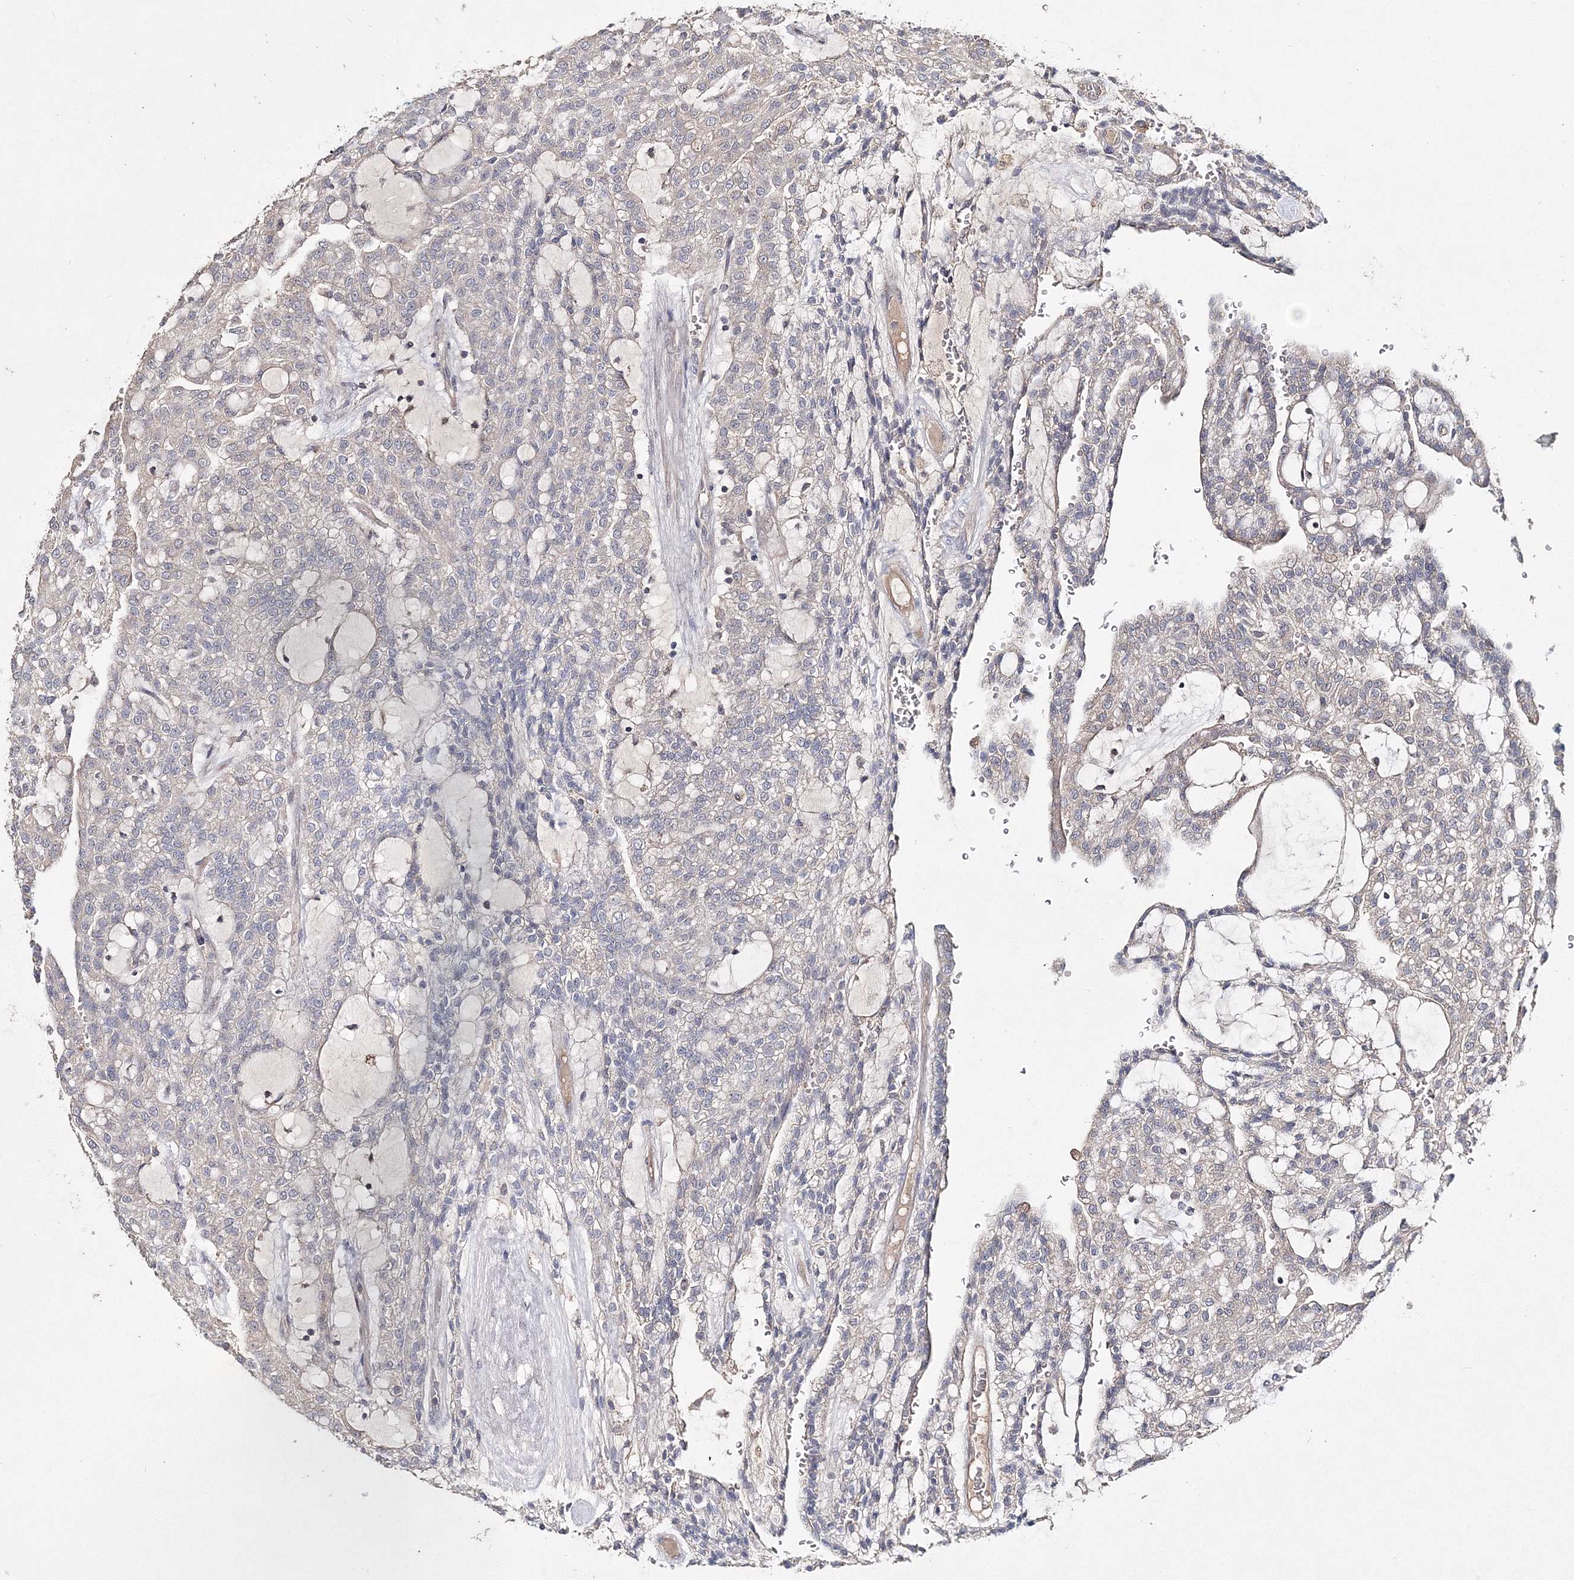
{"staining": {"intensity": "negative", "quantity": "none", "location": "none"}, "tissue": "renal cancer", "cell_type": "Tumor cells", "image_type": "cancer", "snomed": [{"axis": "morphology", "description": "Adenocarcinoma, NOS"}, {"axis": "topography", "description": "Kidney"}], "caption": "Tumor cells show no significant expression in adenocarcinoma (renal).", "gene": "GJB5", "patient": {"sex": "male", "age": 63}}